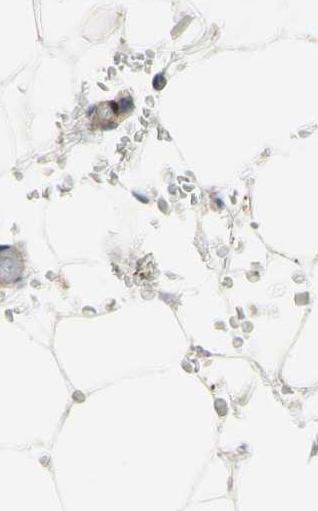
{"staining": {"intensity": "negative", "quantity": "none", "location": "none"}, "tissue": "breast", "cell_type": "Adipocytes", "image_type": "normal", "snomed": [{"axis": "morphology", "description": "Normal tissue, NOS"}, {"axis": "topography", "description": "Breast"}], "caption": "Immunohistochemistry image of normal breast stained for a protein (brown), which shows no staining in adipocytes. Brightfield microscopy of IHC stained with DAB (brown) and hematoxylin (blue), captured at high magnification.", "gene": "FHL2", "patient": {"sex": "female", "age": 75}}